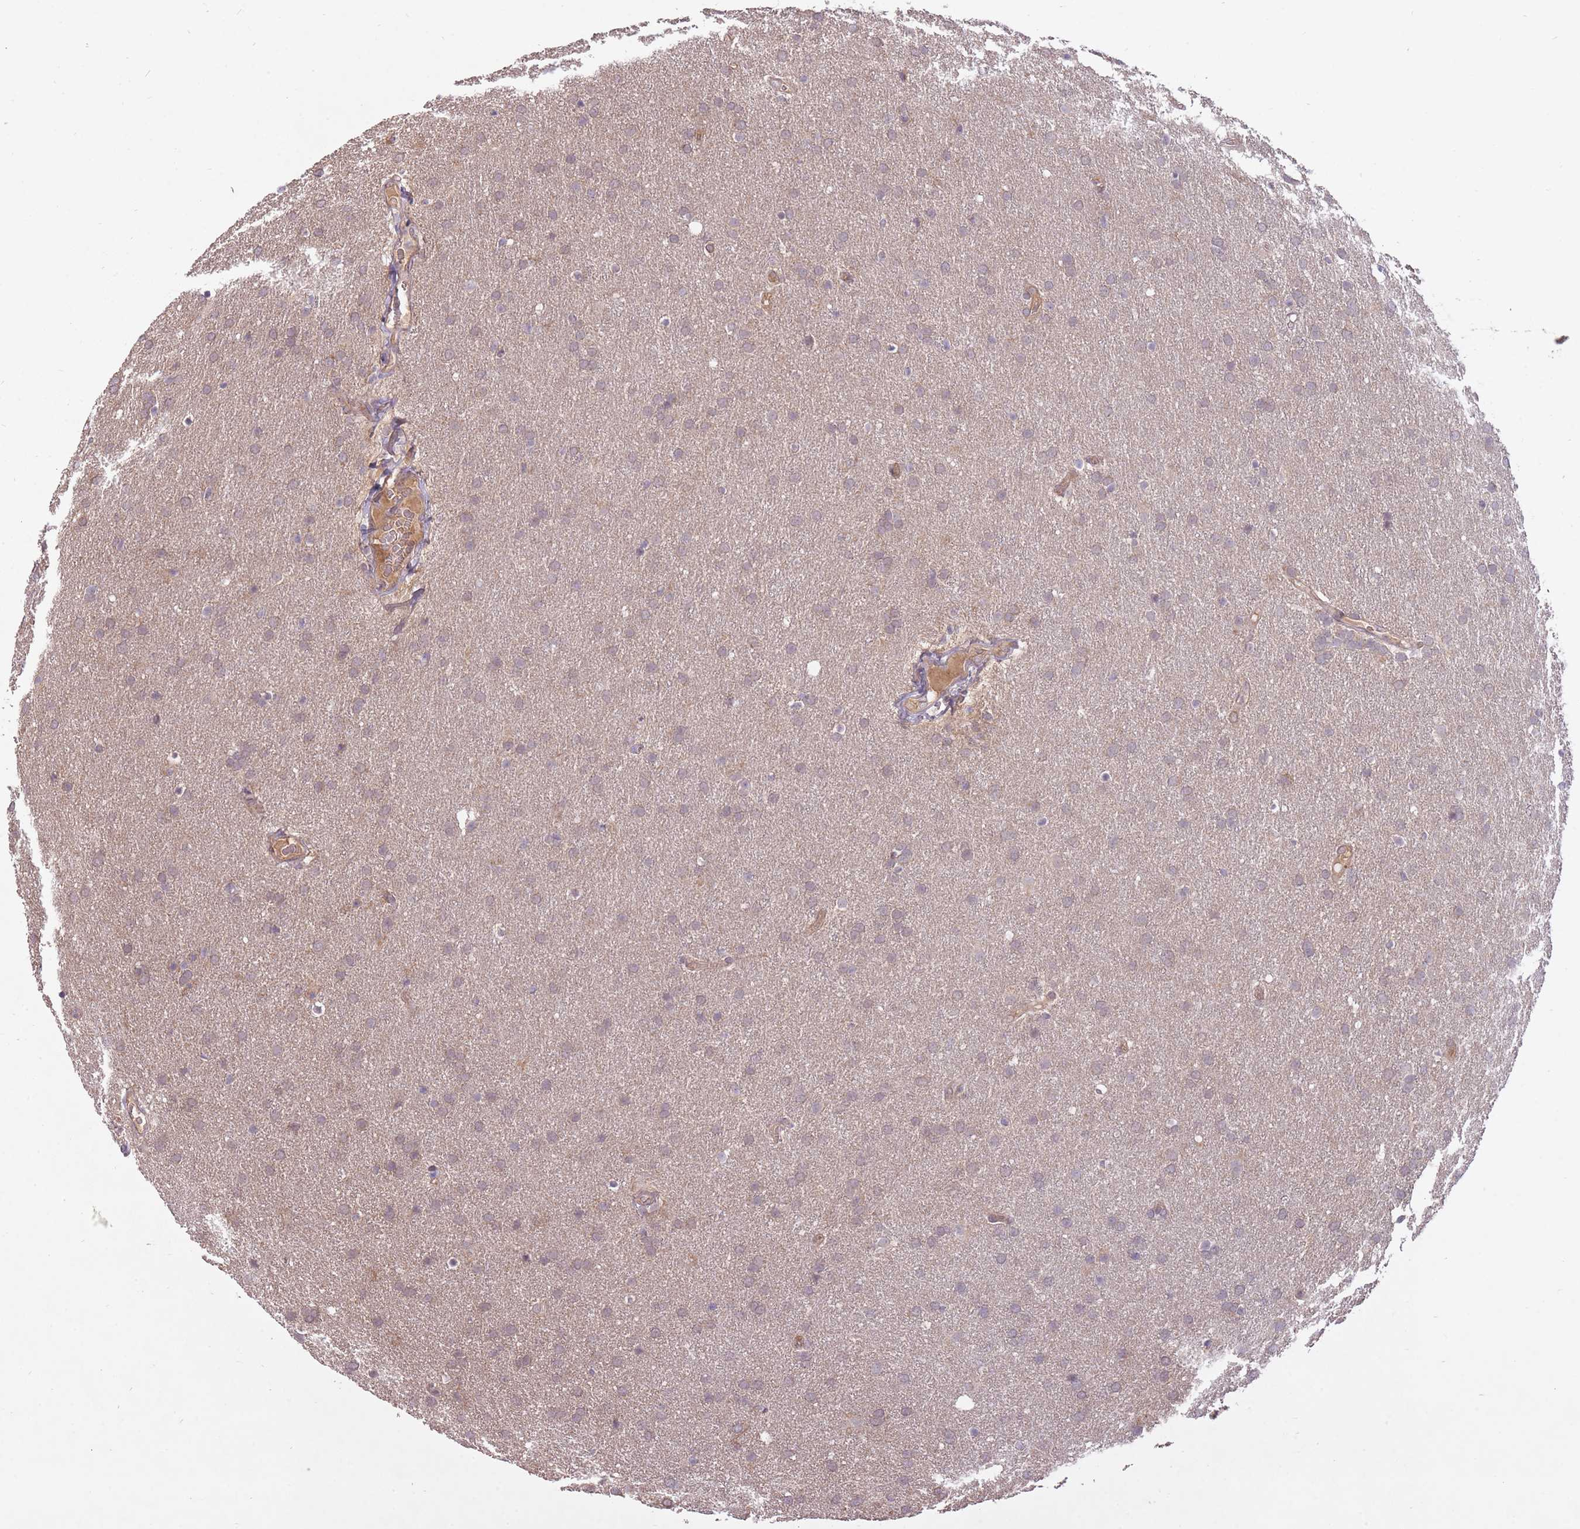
{"staining": {"intensity": "weak", "quantity": "<25%", "location": "cytoplasmic/membranous"}, "tissue": "glioma", "cell_type": "Tumor cells", "image_type": "cancer", "snomed": [{"axis": "morphology", "description": "Glioma, malignant, Low grade"}, {"axis": "topography", "description": "Brain"}], "caption": "Tumor cells are negative for brown protein staining in low-grade glioma (malignant).", "gene": "LRATD2", "patient": {"sex": "female", "age": 32}}